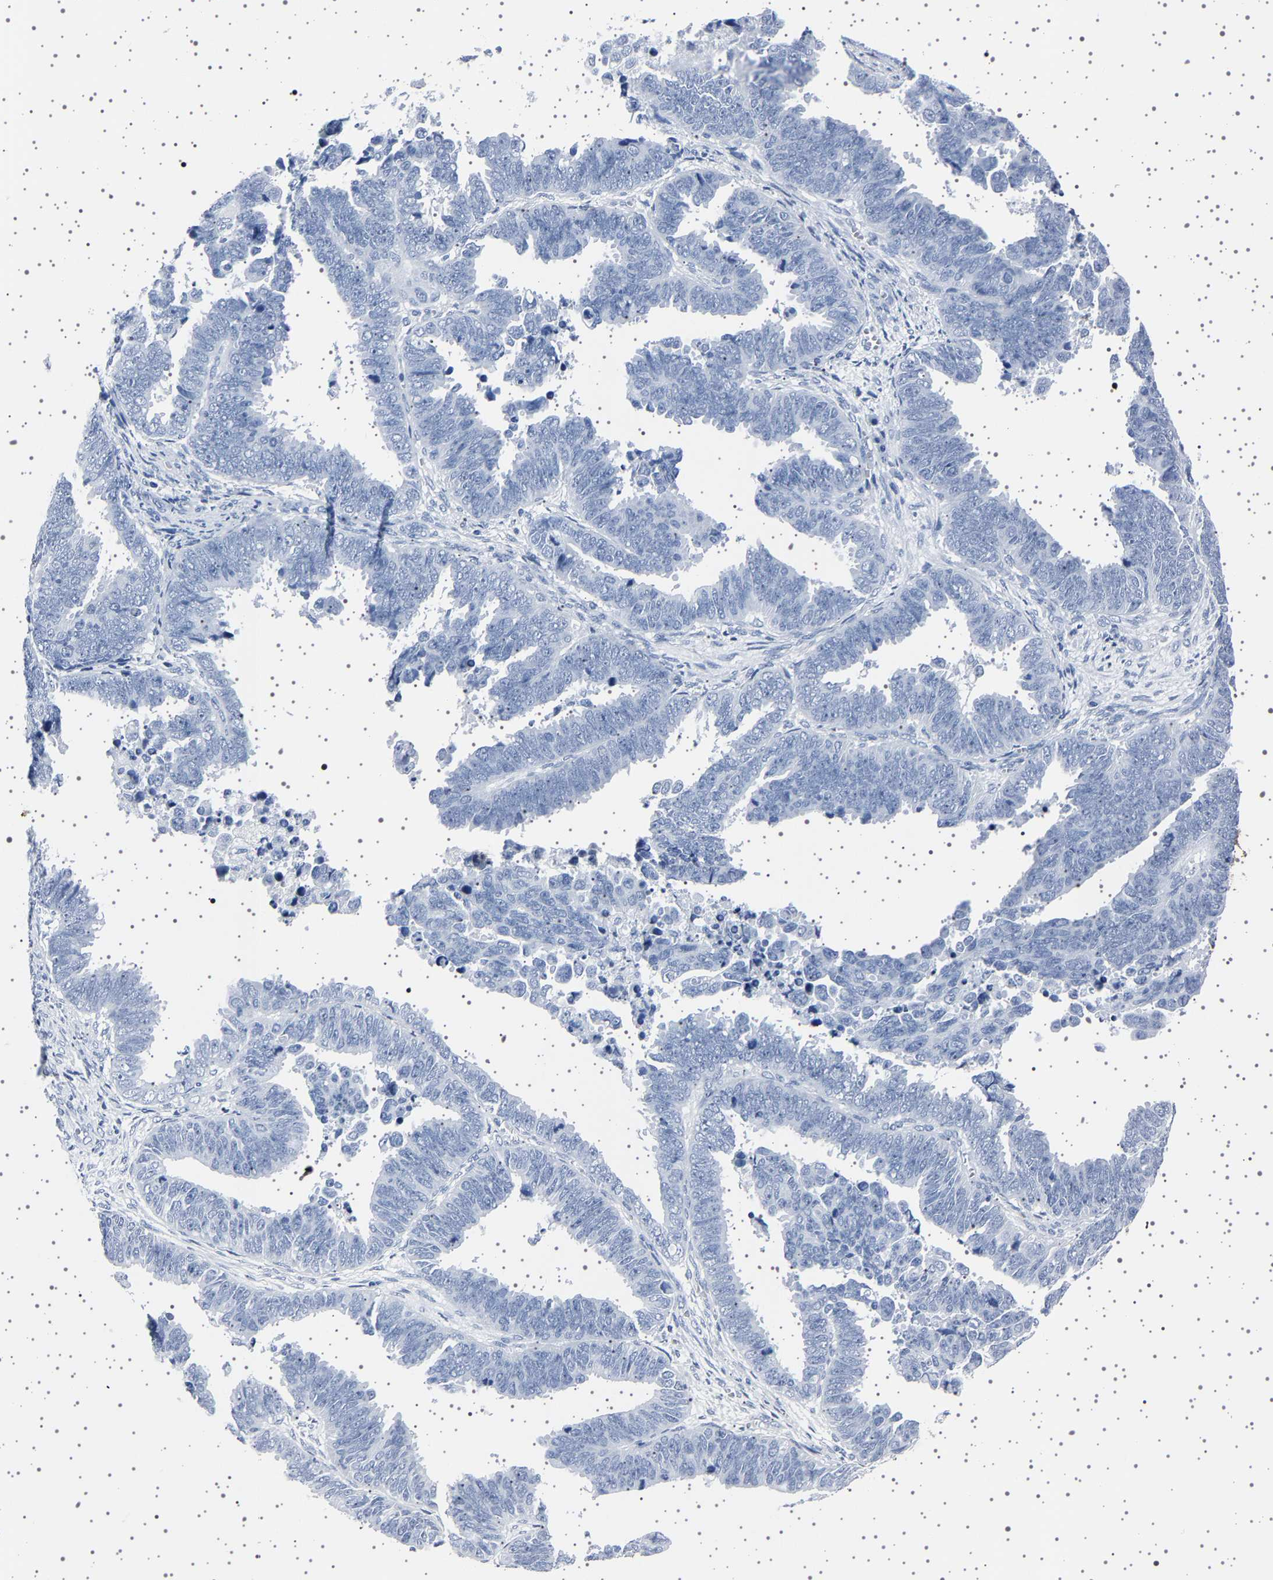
{"staining": {"intensity": "negative", "quantity": "none", "location": "none"}, "tissue": "endometrial cancer", "cell_type": "Tumor cells", "image_type": "cancer", "snomed": [{"axis": "morphology", "description": "Adenocarcinoma, NOS"}, {"axis": "topography", "description": "Endometrium"}], "caption": "This is an immunohistochemistry (IHC) micrograph of adenocarcinoma (endometrial). There is no expression in tumor cells.", "gene": "TFF3", "patient": {"sex": "female", "age": 75}}